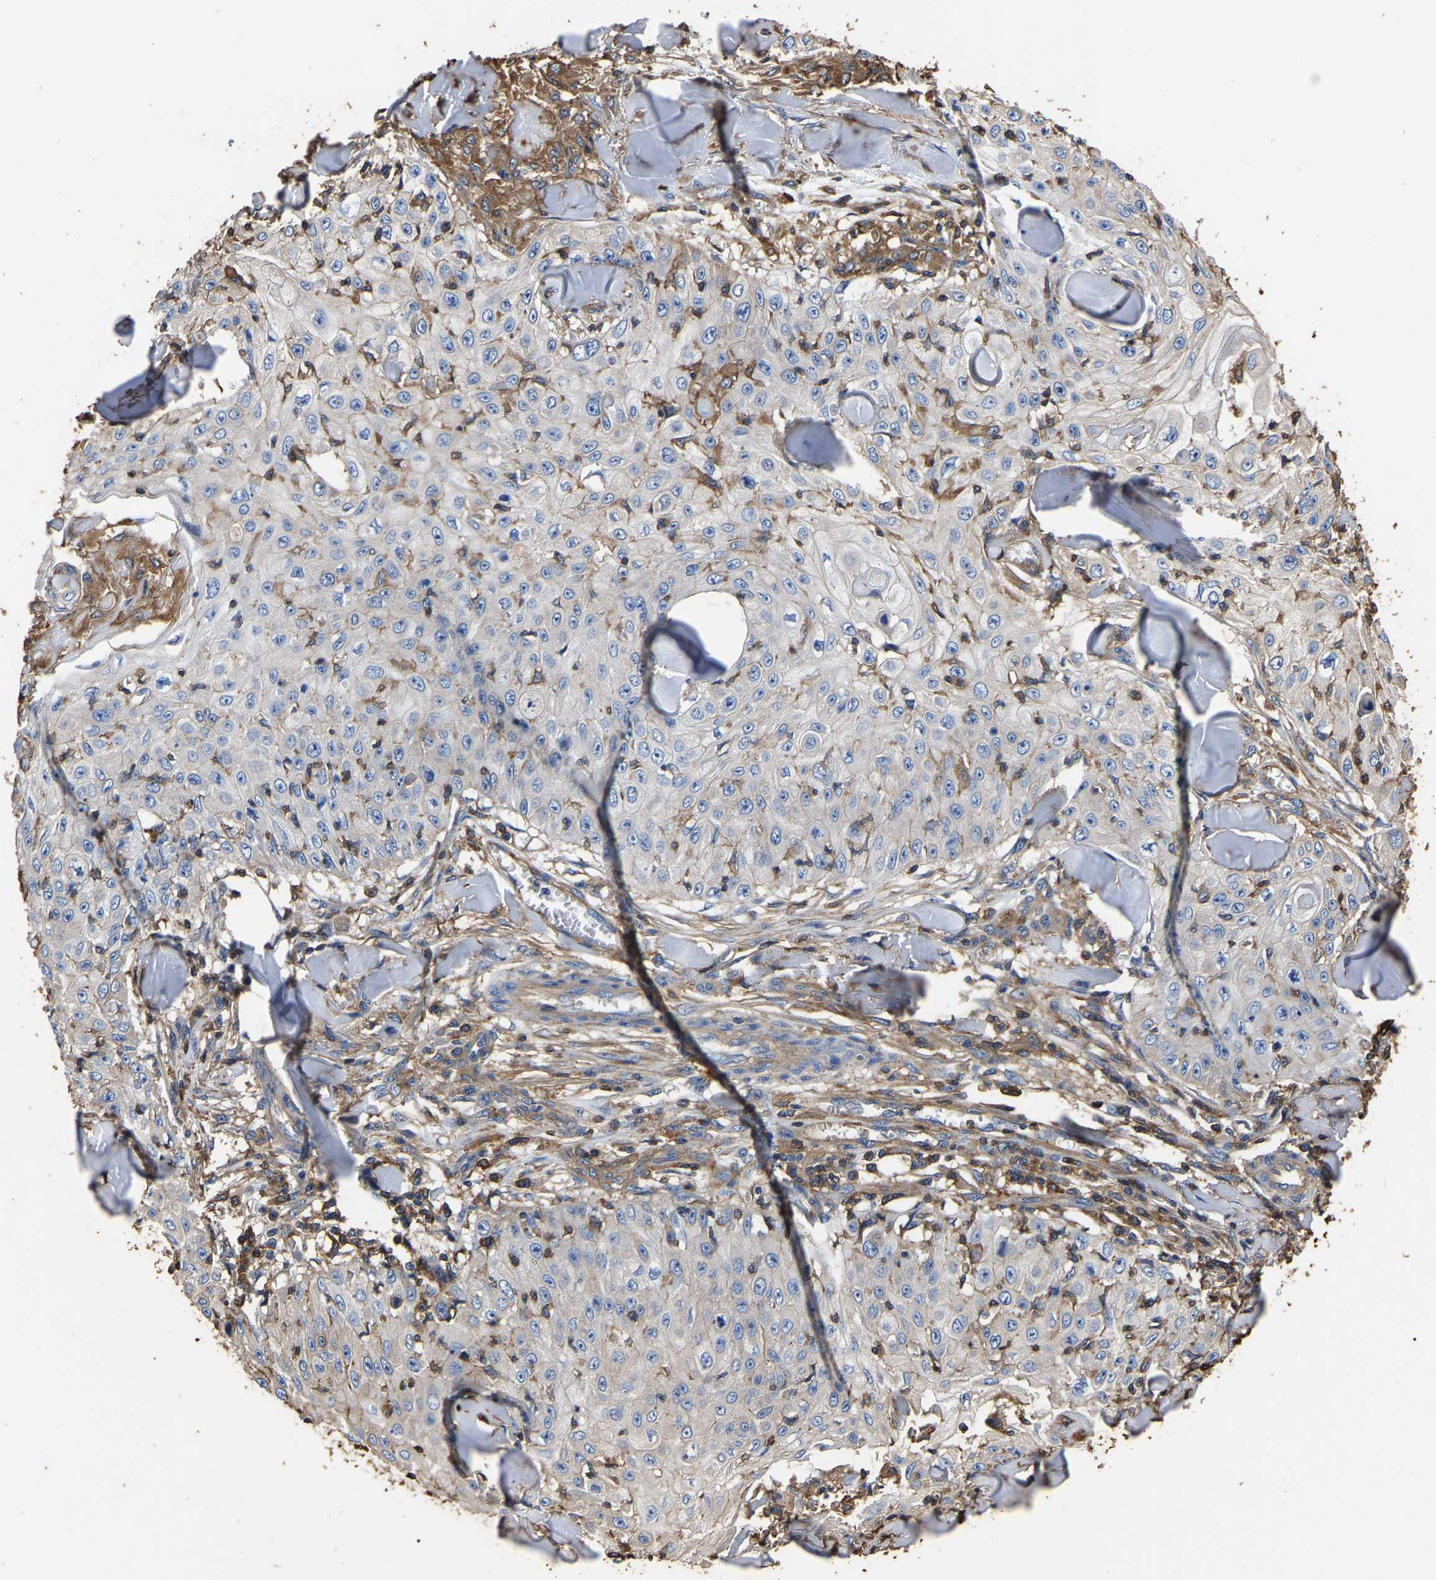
{"staining": {"intensity": "negative", "quantity": "none", "location": "none"}, "tissue": "skin cancer", "cell_type": "Tumor cells", "image_type": "cancer", "snomed": [{"axis": "morphology", "description": "Squamous cell carcinoma, NOS"}, {"axis": "topography", "description": "Skin"}], "caption": "This is an IHC photomicrograph of skin cancer. There is no staining in tumor cells.", "gene": "ARMT1", "patient": {"sex": "male", "age": 86}}